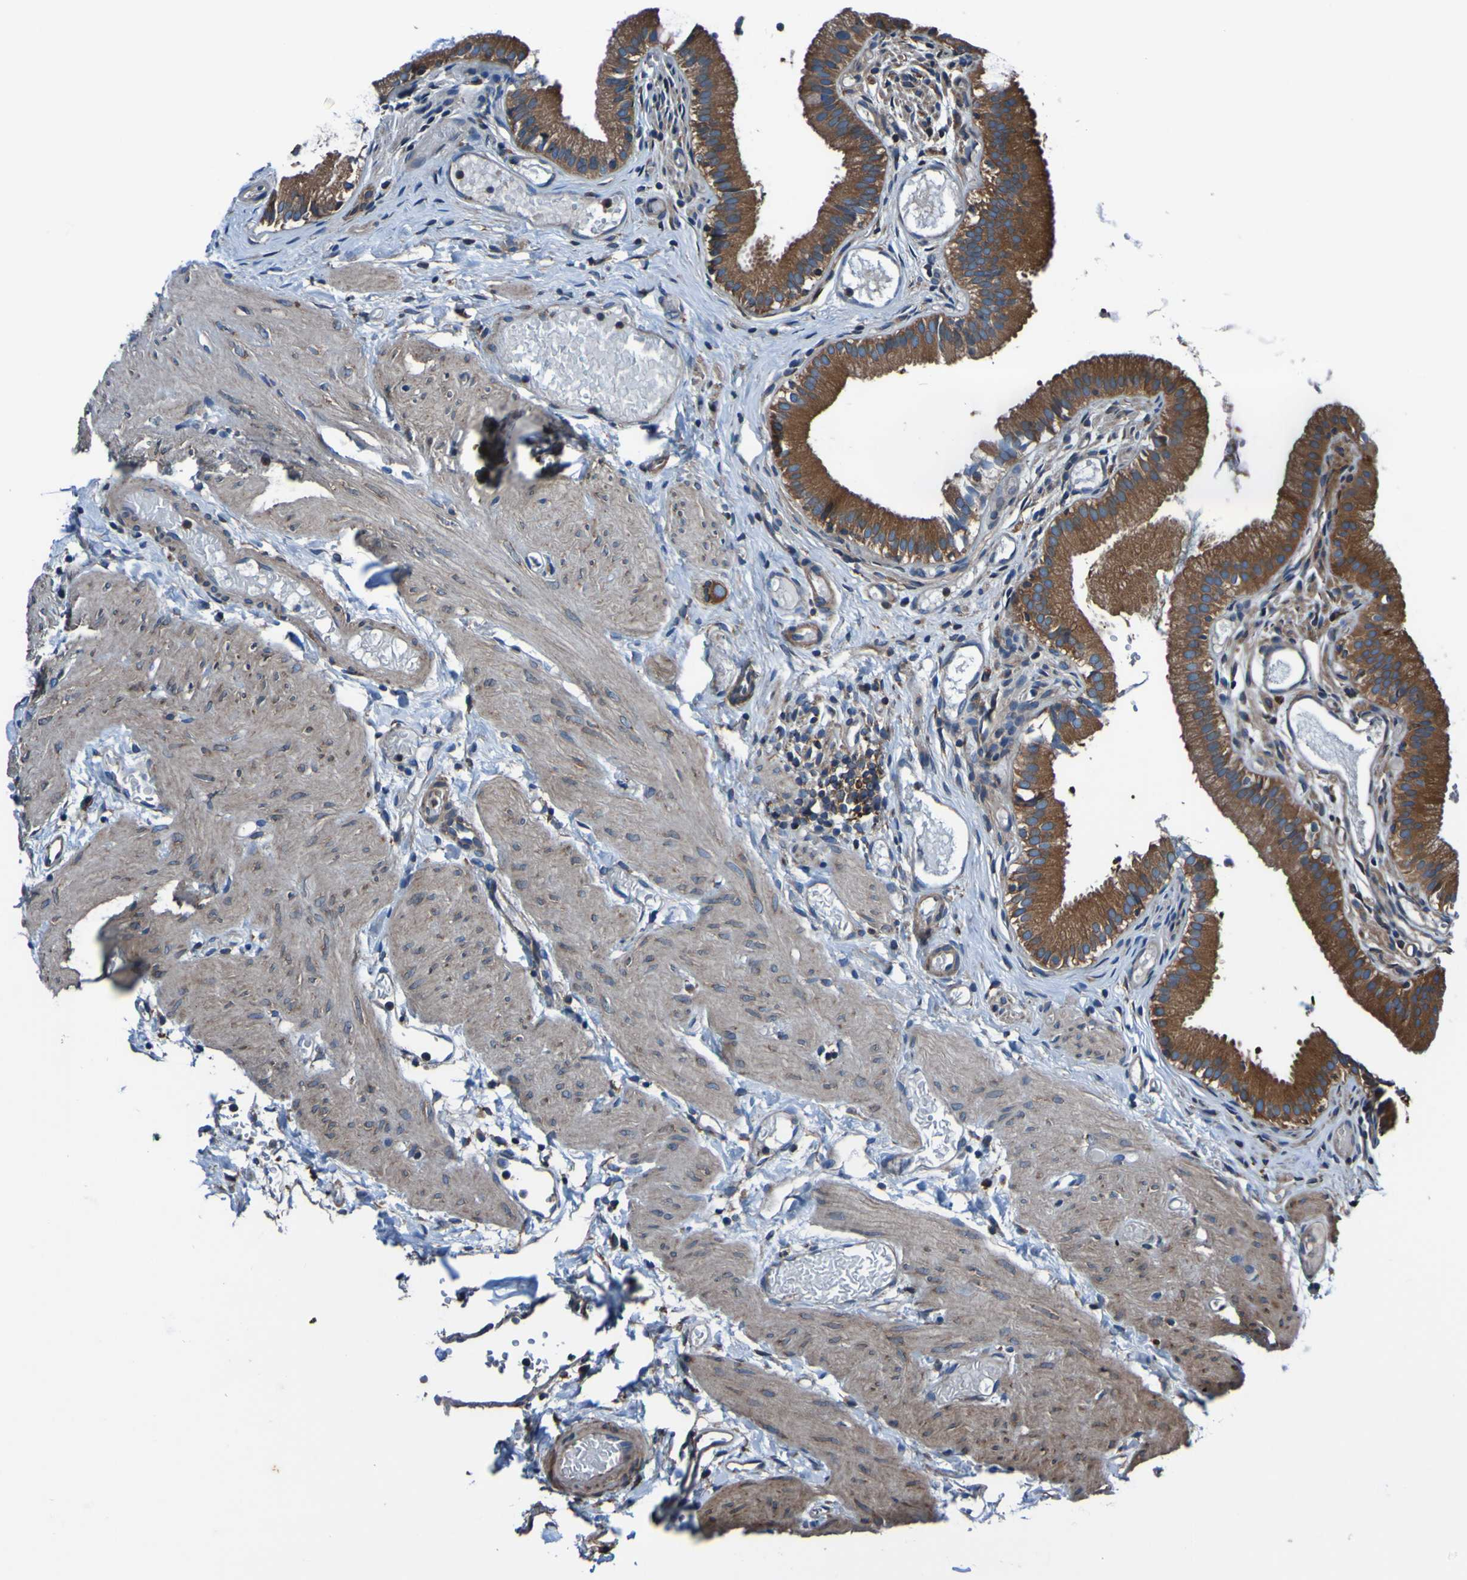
{"staining": {"intensity": "moderate", "quantity": ">75%", "location": "cytoplasmic/membranous"}, "tissue": "gallbladder", "cell_type": "Glandular cells", "image_type": "normal", "snomed": [{"axis": "morphology", "description": "Normal tissue, NOS"}, {"axis": "topography", "description": "Gallbladder"}], "caption": "Immunohistochemical staining of normal gallbladder exhibits medium levels of moderate cytoplasmic/membranous staining in about >75% of glandular cells.", "gene": "RAB5B", "patient": {"sex": "female", "age": 26}}